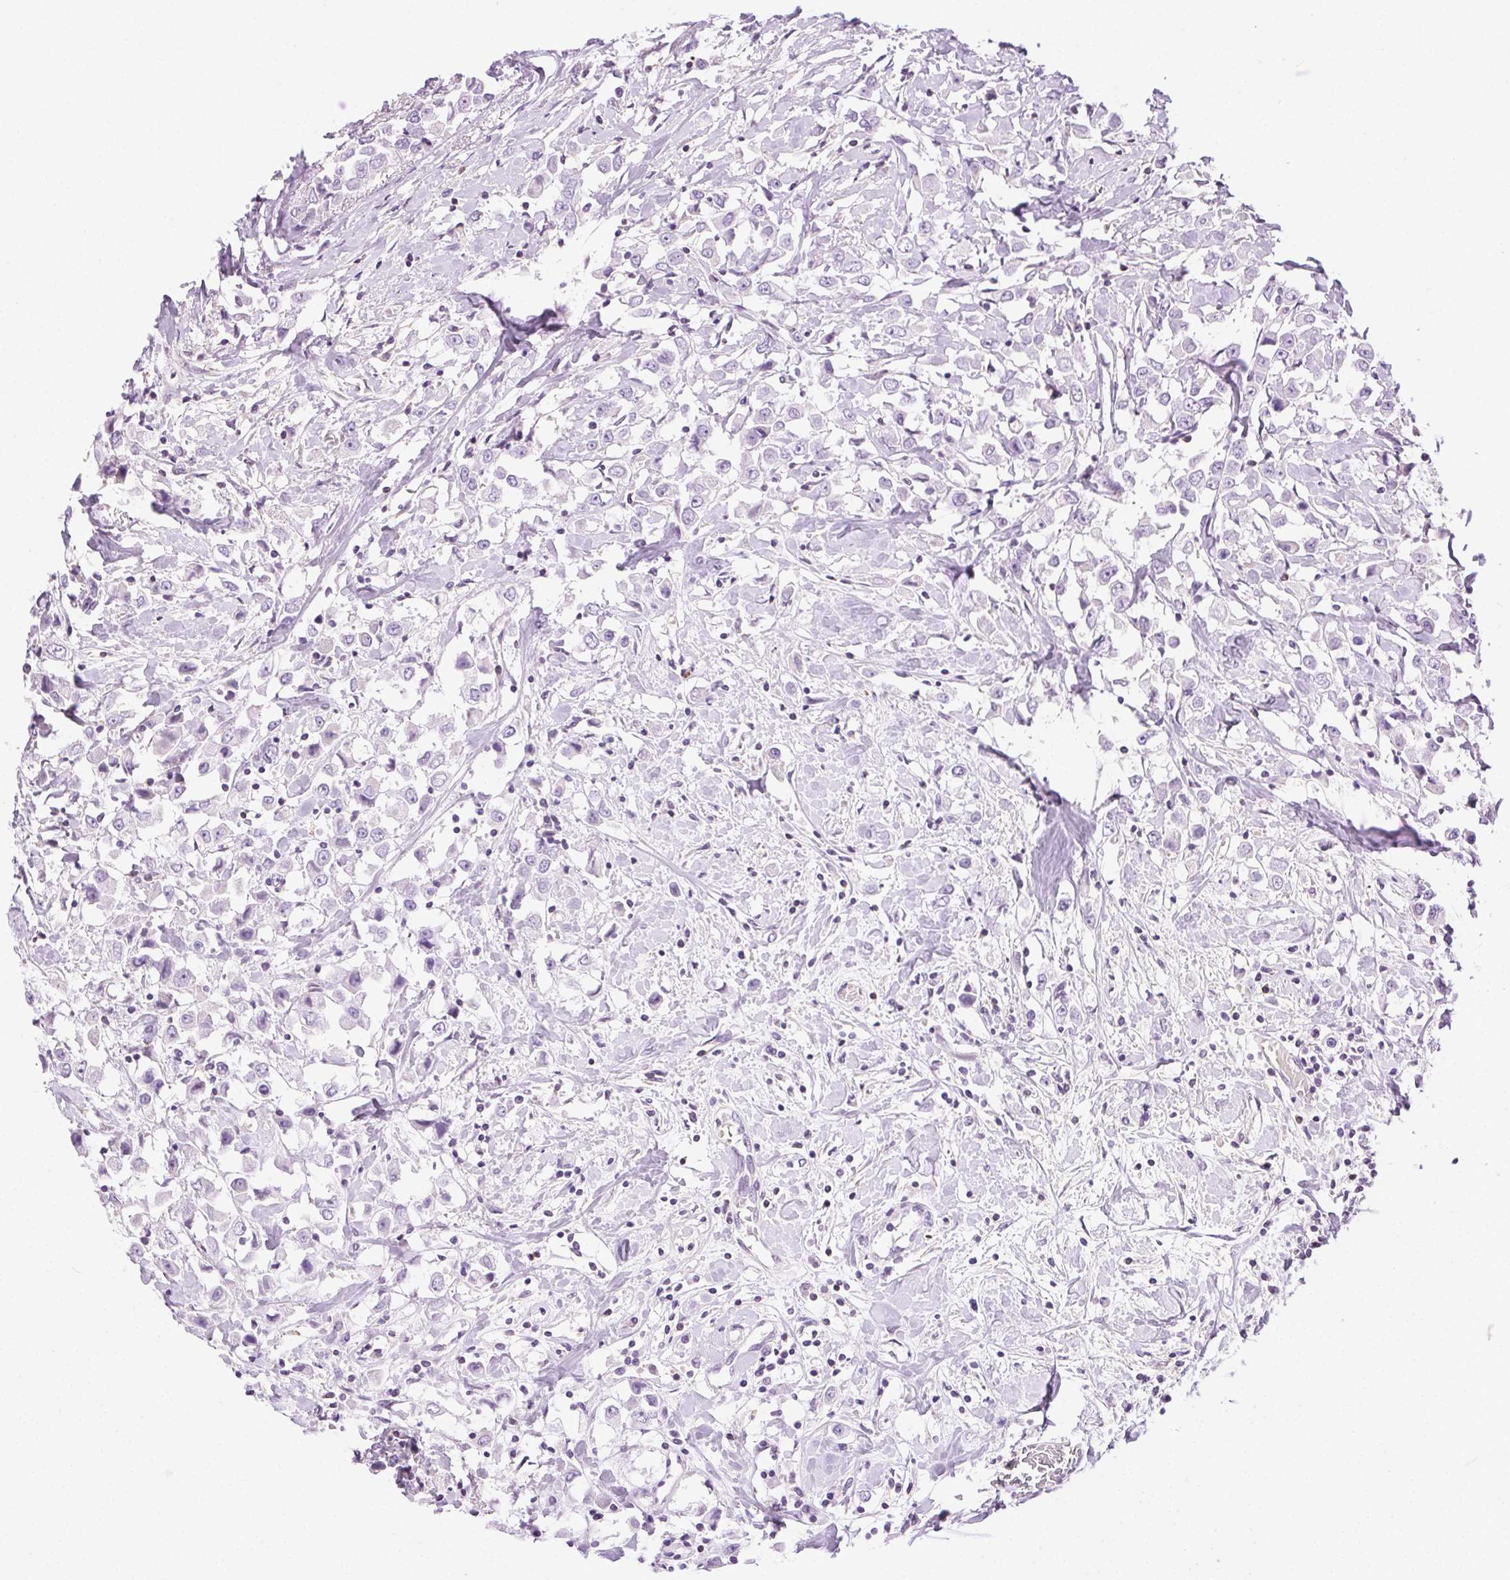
{"staining": {"intensity": "negative", "quantity": "none", "location": "none"}, "tissue": "breast cancer", "cell_type": "Tumor cells", "image_type": "cancer", "snomed": [{"axis": "morphology", "description": "Duct carcinoma"}, {"axis": "topography", "description": "Breast"}], "caption": "This is an immunohistochemistry (IHC) photomicrograph of human breast cancer (invasive ductal carcinoma). There is no expression in tumor cells.", "gene": "SYCE2", "patient": {"sex": "female", "age": 61}}